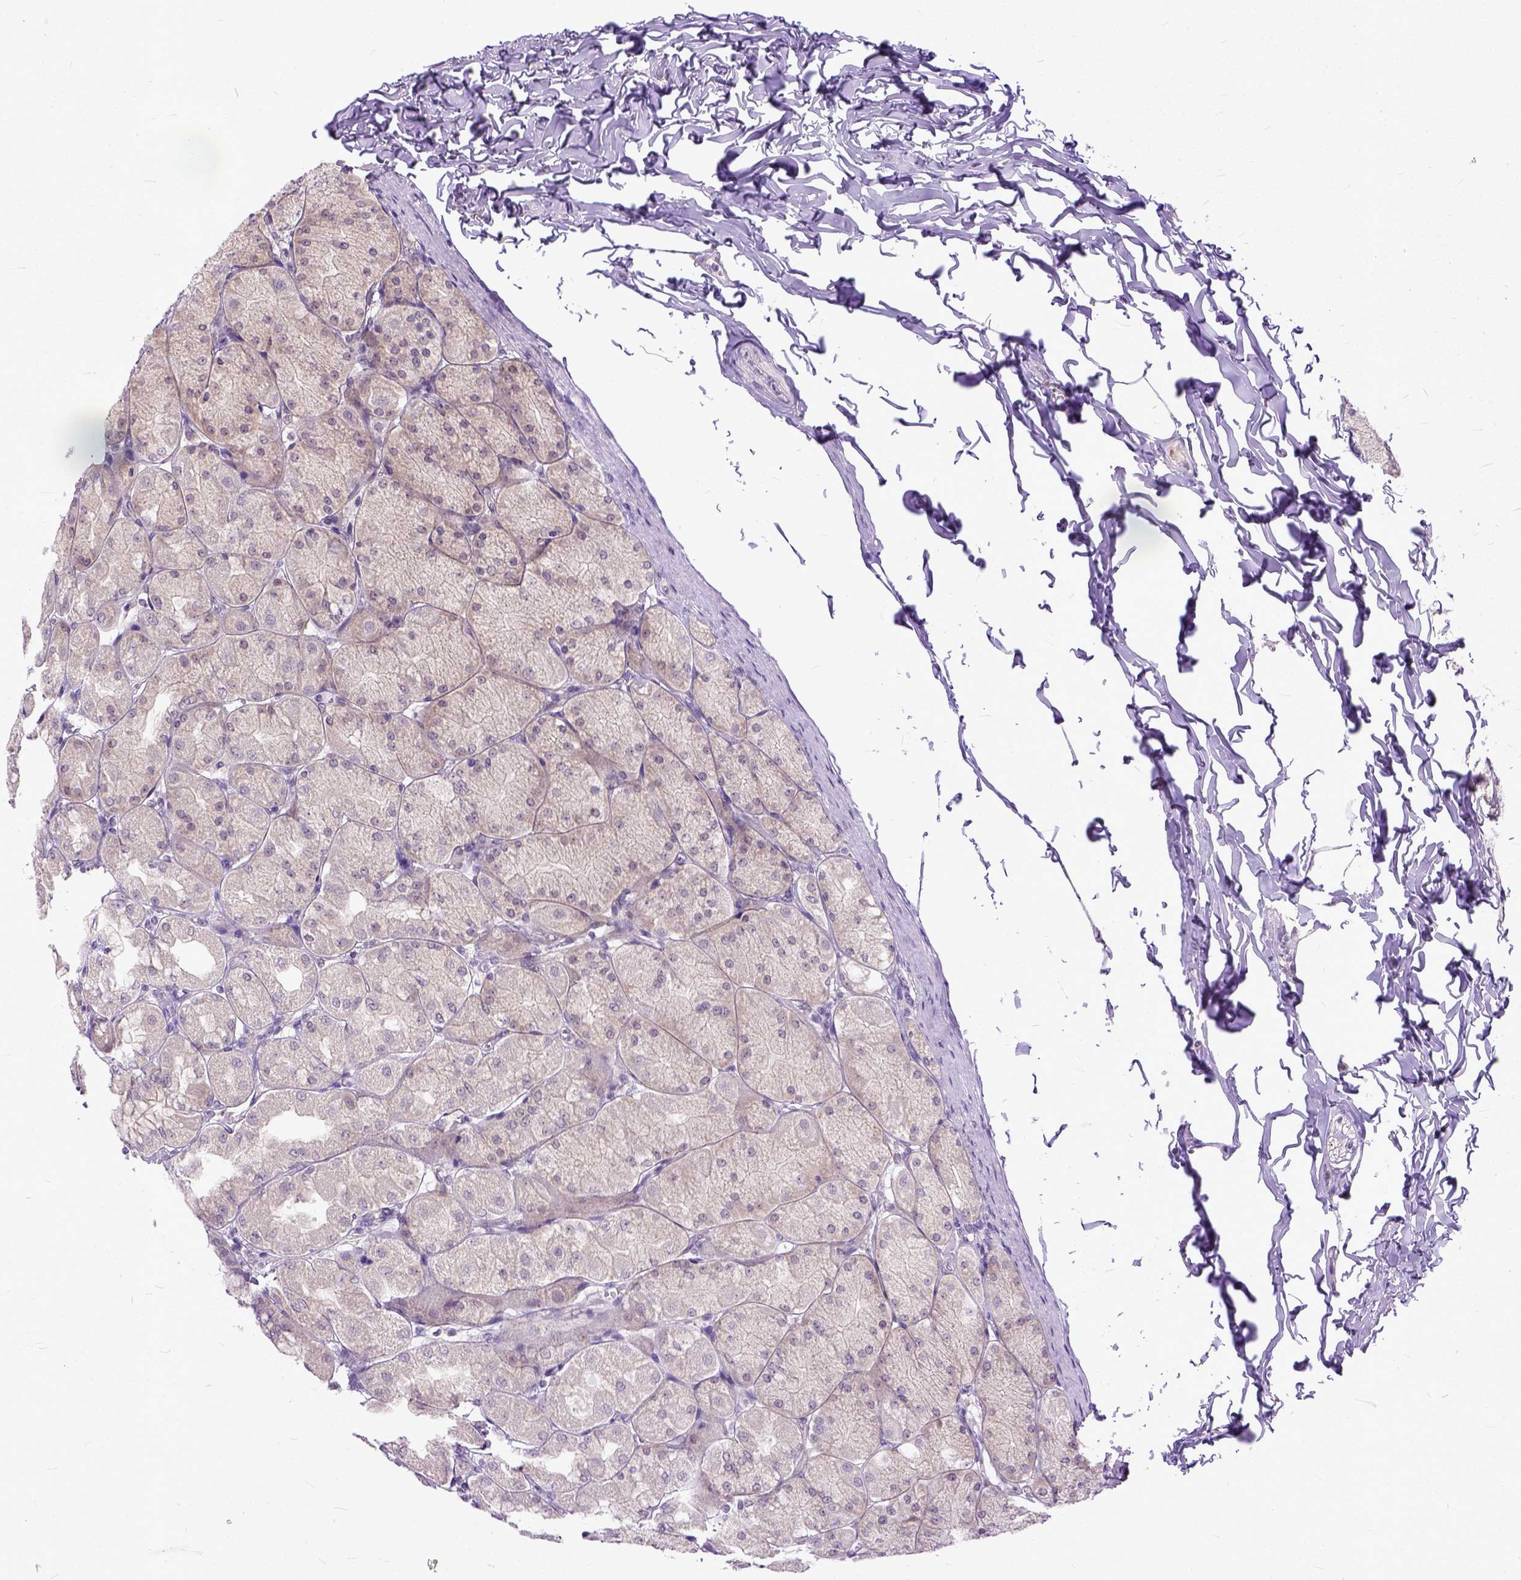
{"staining": {"intensity": "negative", "quantity": "none", "location": "none"}, "tissue": "stomach", "cell_type": "Glandular cells", "image_type": "normal", "snomed": [{"axis": "morphology", "description": "Normal tissue, NOS"}, {"axis": "topography", "description": "Stomach, upper"}], "caption": "This is an immunohistochemistry (IHC) micrograph of unremarkable stomach. There is no expression in glandular cells.", "gene": "TCEAL7", "patient": {"sex": "female", "age": 56}}